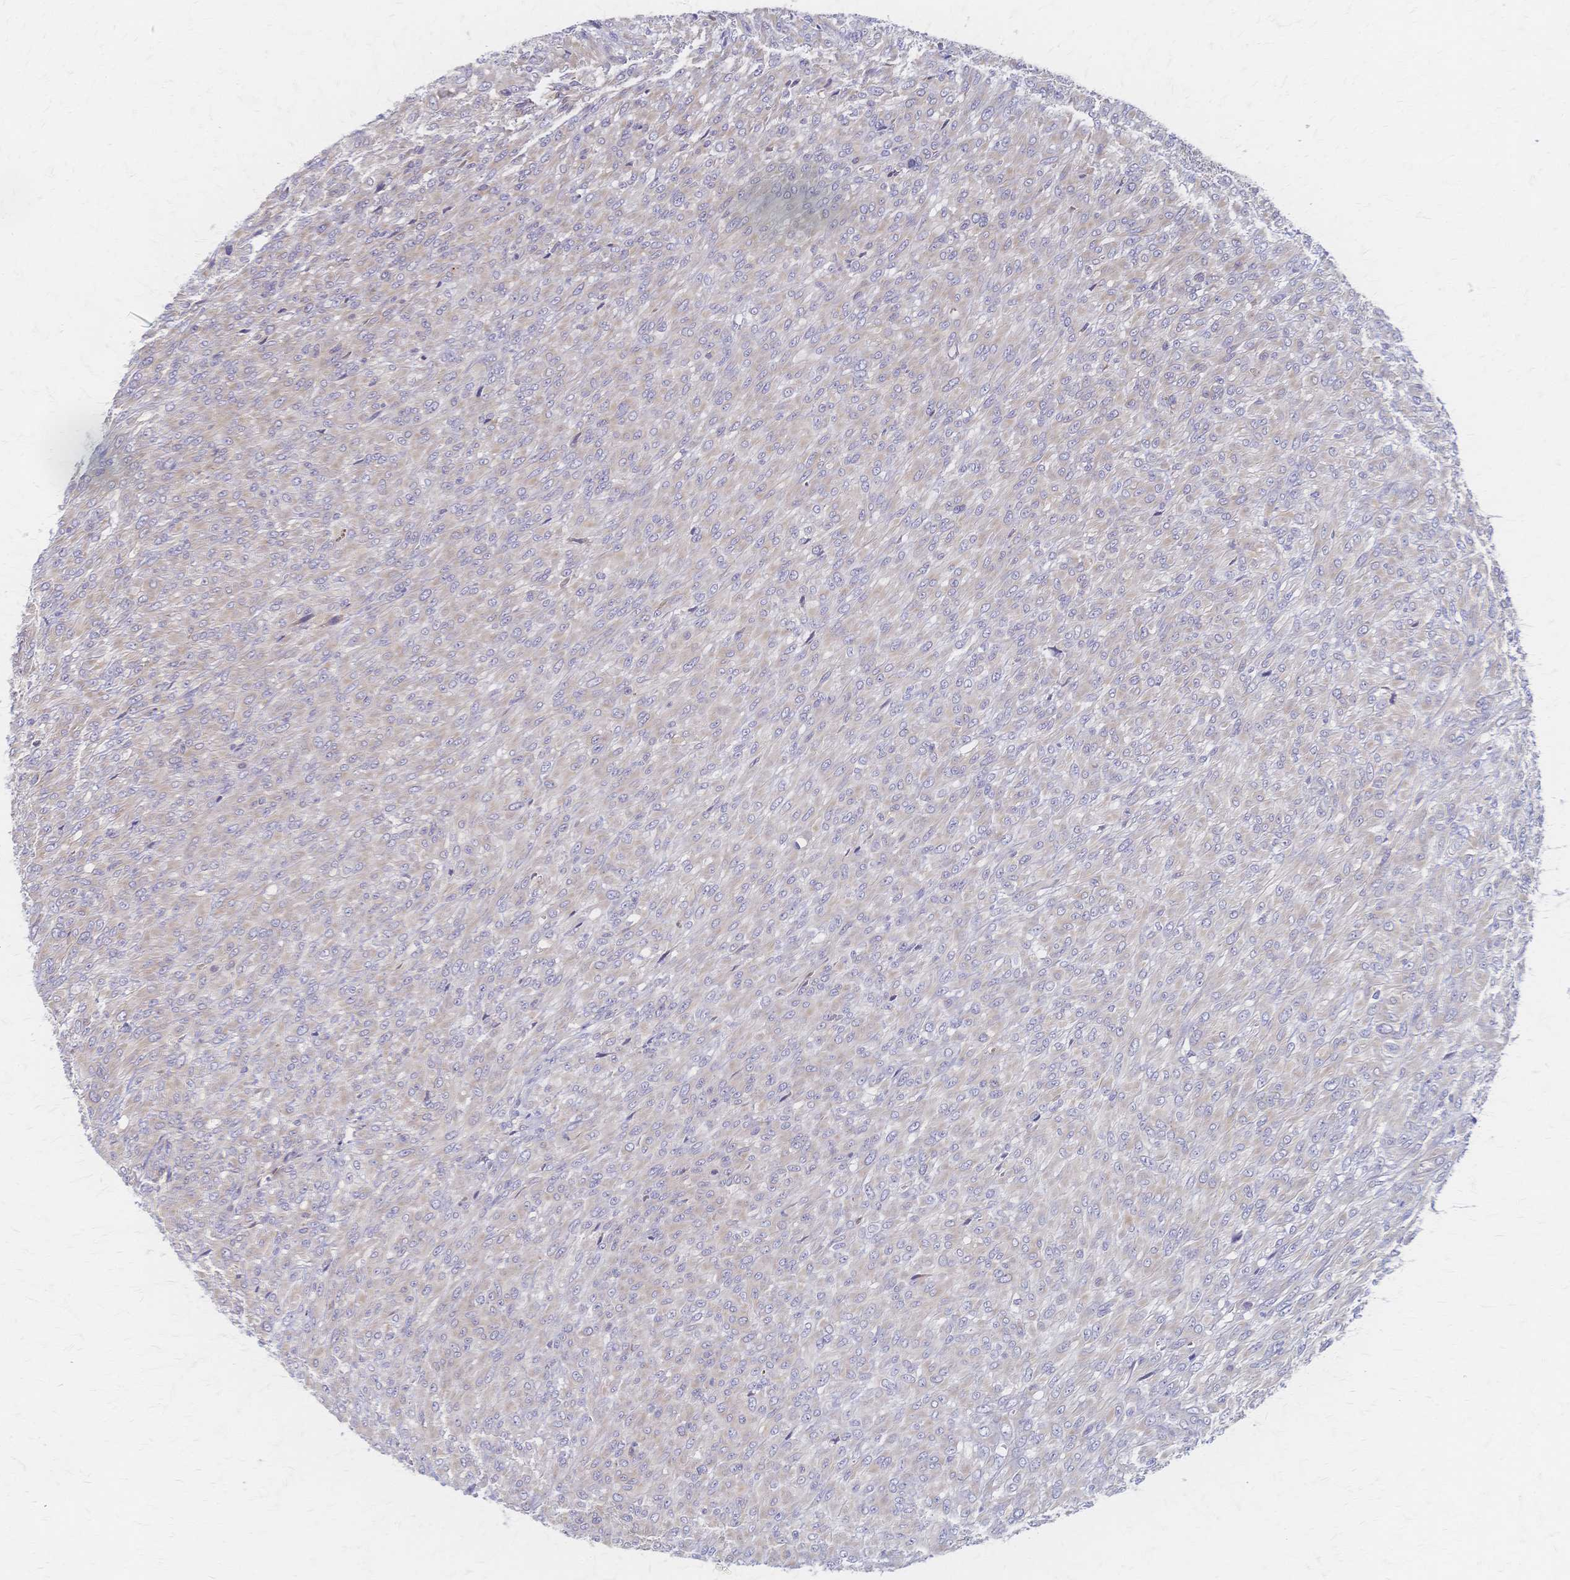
{"staining": {"intensity": "negative", "quantity": "none", "location": "none"}, "tissue": "renal cancer", "cell_type": "Tumor cells", "image_type": "cancer", "snomed": [{"axis": "morphology", "description": "Adenocarcinoma, NOS"}, {"axis": "topography", "description": "Kidney"}], "caption": "DAB (3,3'-diaminobenzidine) immunohistochemical staining of adenocarcinoma (renal) exhibits no significant expression in tumor cells. The staining is performed using DAB brown chromogen with nuclei counter-stained in using hematoxylin.", "gene": "CYB5A", "patient": {"sex": "male", "age": 58}}